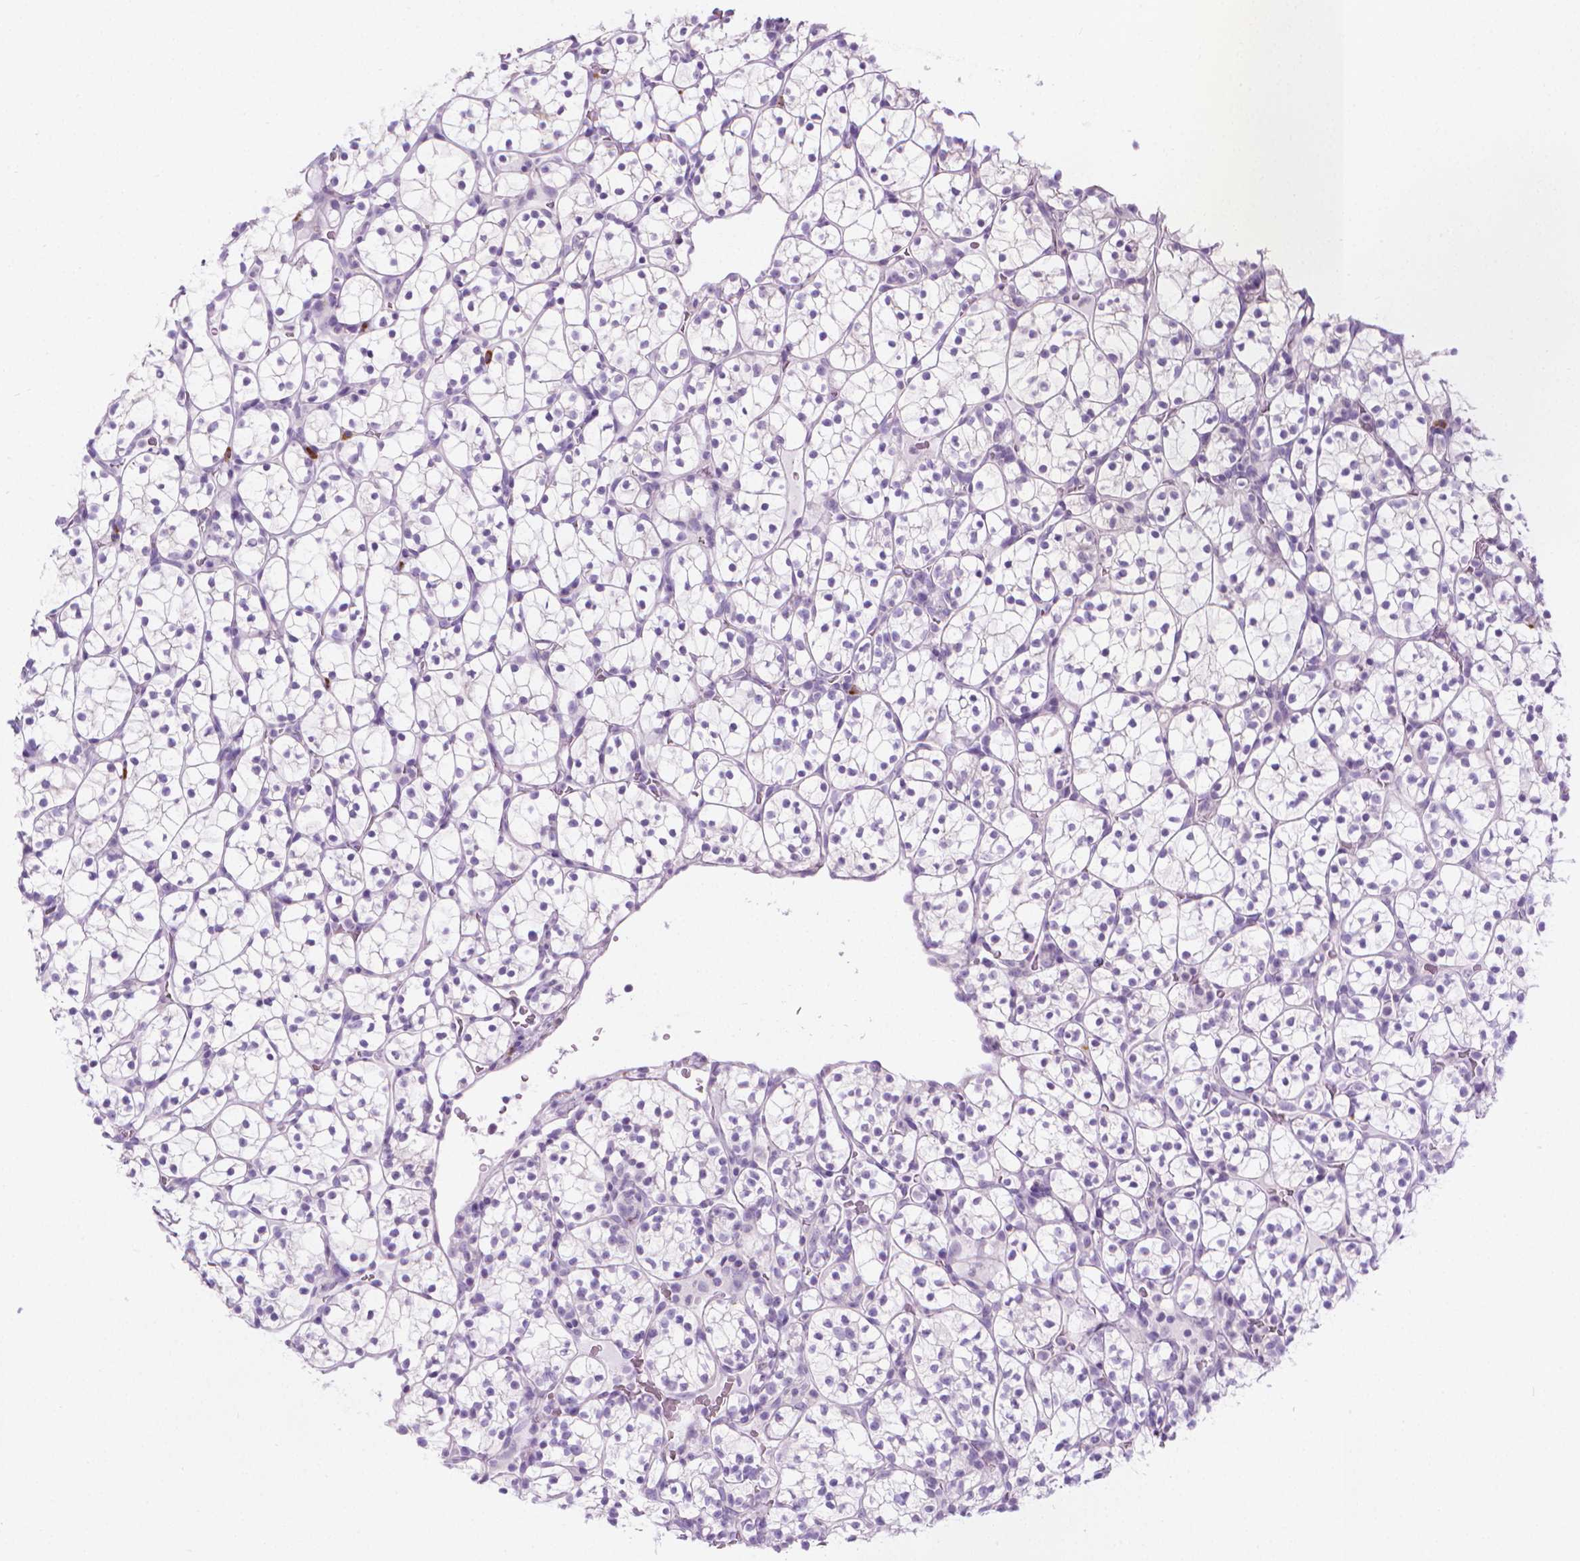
{"staining": {"intensity": "negative", "quantity": "none", "location": "none"}, "tissue": "renal cancer", "cell_type": "Tumor cells", "image_type": "cancer", "snomed": [{"axis": "morphology", "description": "Adenocarcinoma, NOS"}, {"axis": "topography", "description": "Kidney"}], "caption": "High magnification brightfield microscopy of renal cancer stained with DAB (brown) and counterstained with hematoxylin (blue): tumor cells show no significant expression.", "gene": "SPAG6", "patient": {"sex": "female", "age": 89}}